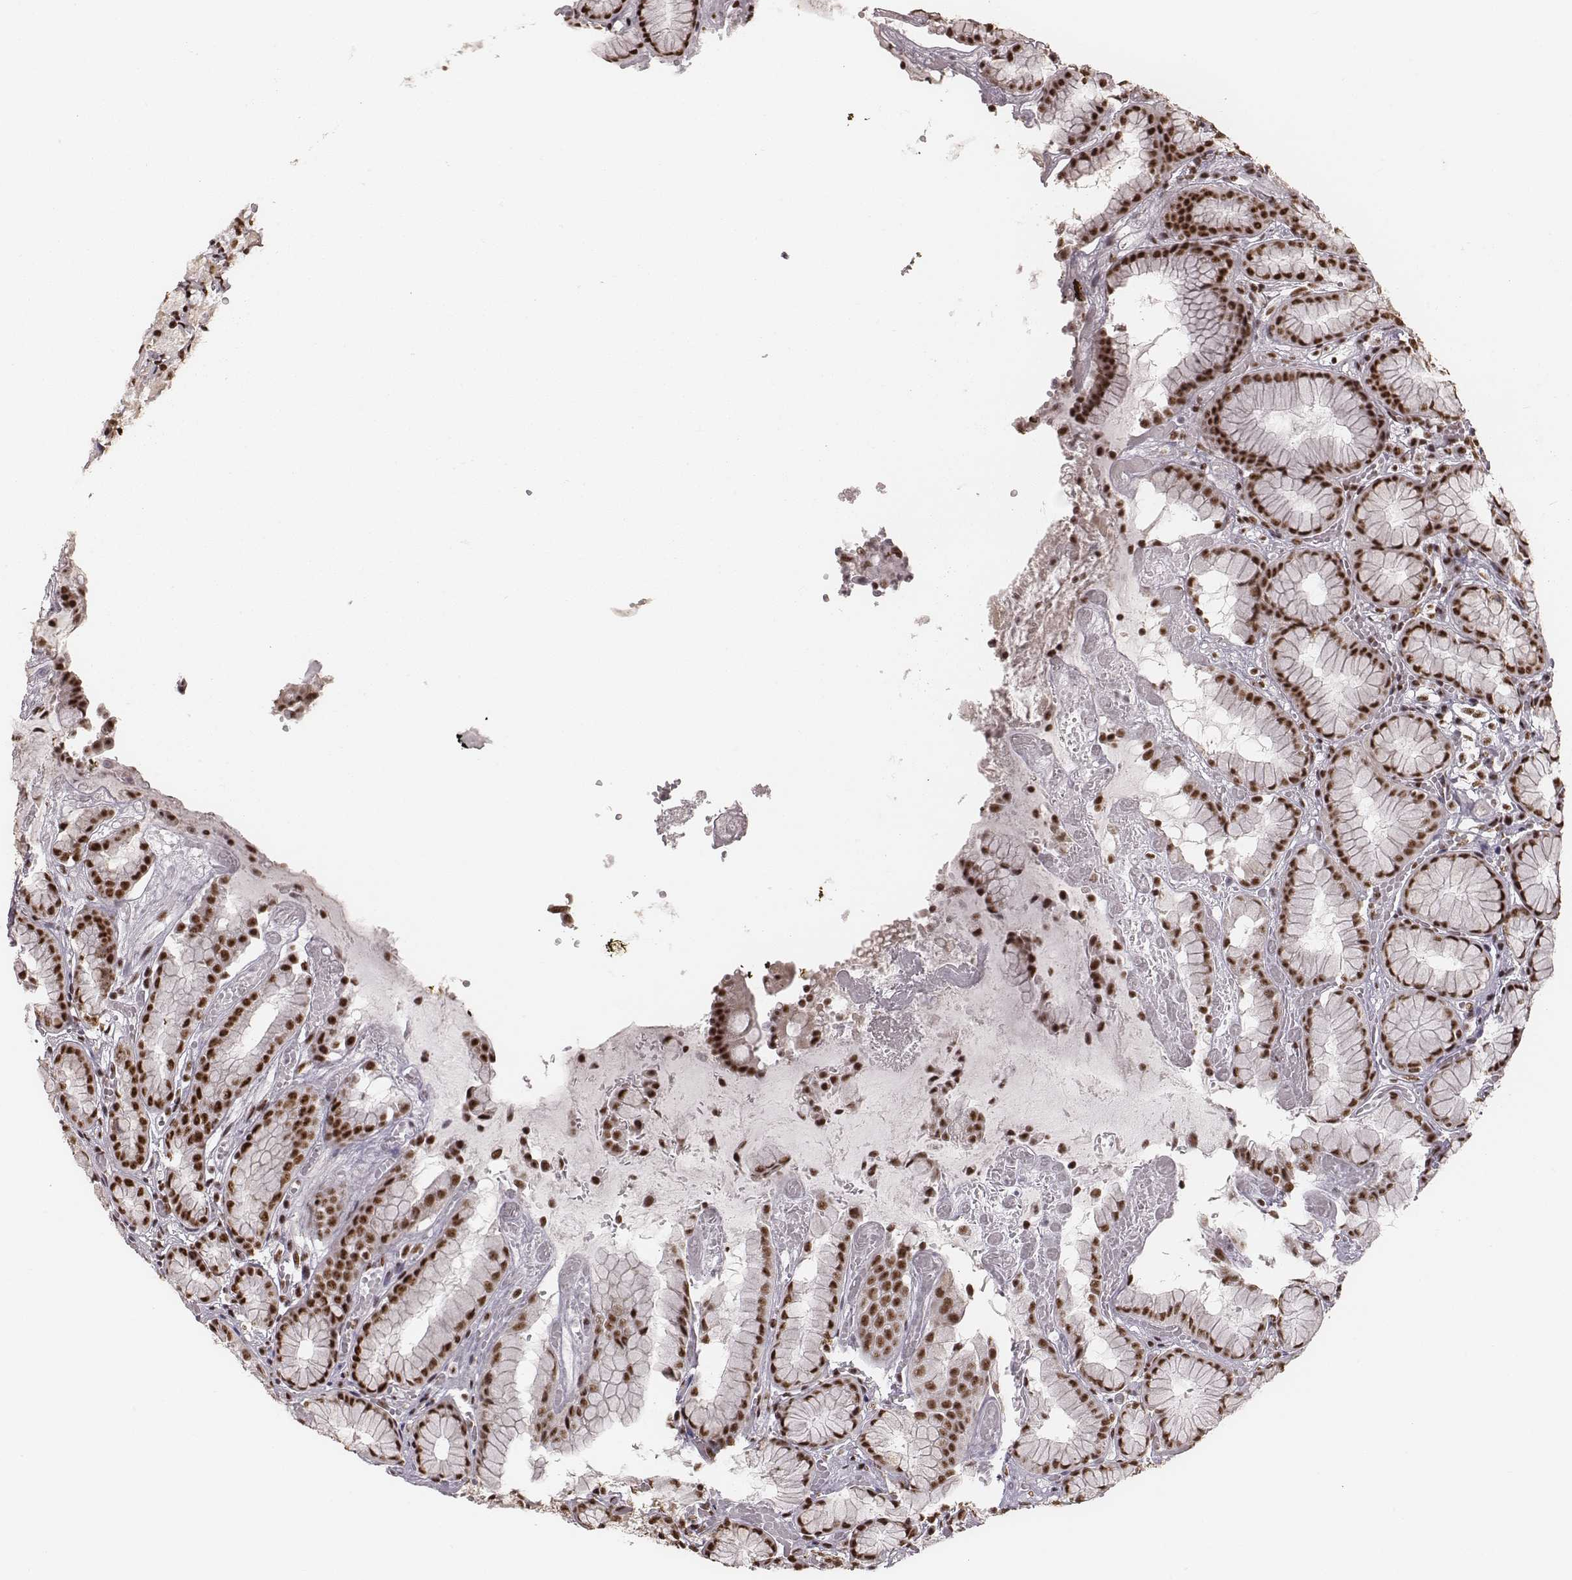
{"staining": {"intensity": "strong", "quantity": ">75%", "location": "nuclear"}, "tissue": "stomach", "cell_type": "Glandular cells", "image_type": "normal", "snomed": [{"axis": "morphology", "description": "Normal tissue, NOS"}, {"axis": "topography", "description": "Stomach"}], "caption": "Protein analysis of unremarkable stomach reveals strong nuclear positivity in about >75% of glandular cells.", "gene": "LUC7L", "patient": {"sex": "male", "age": 70}}